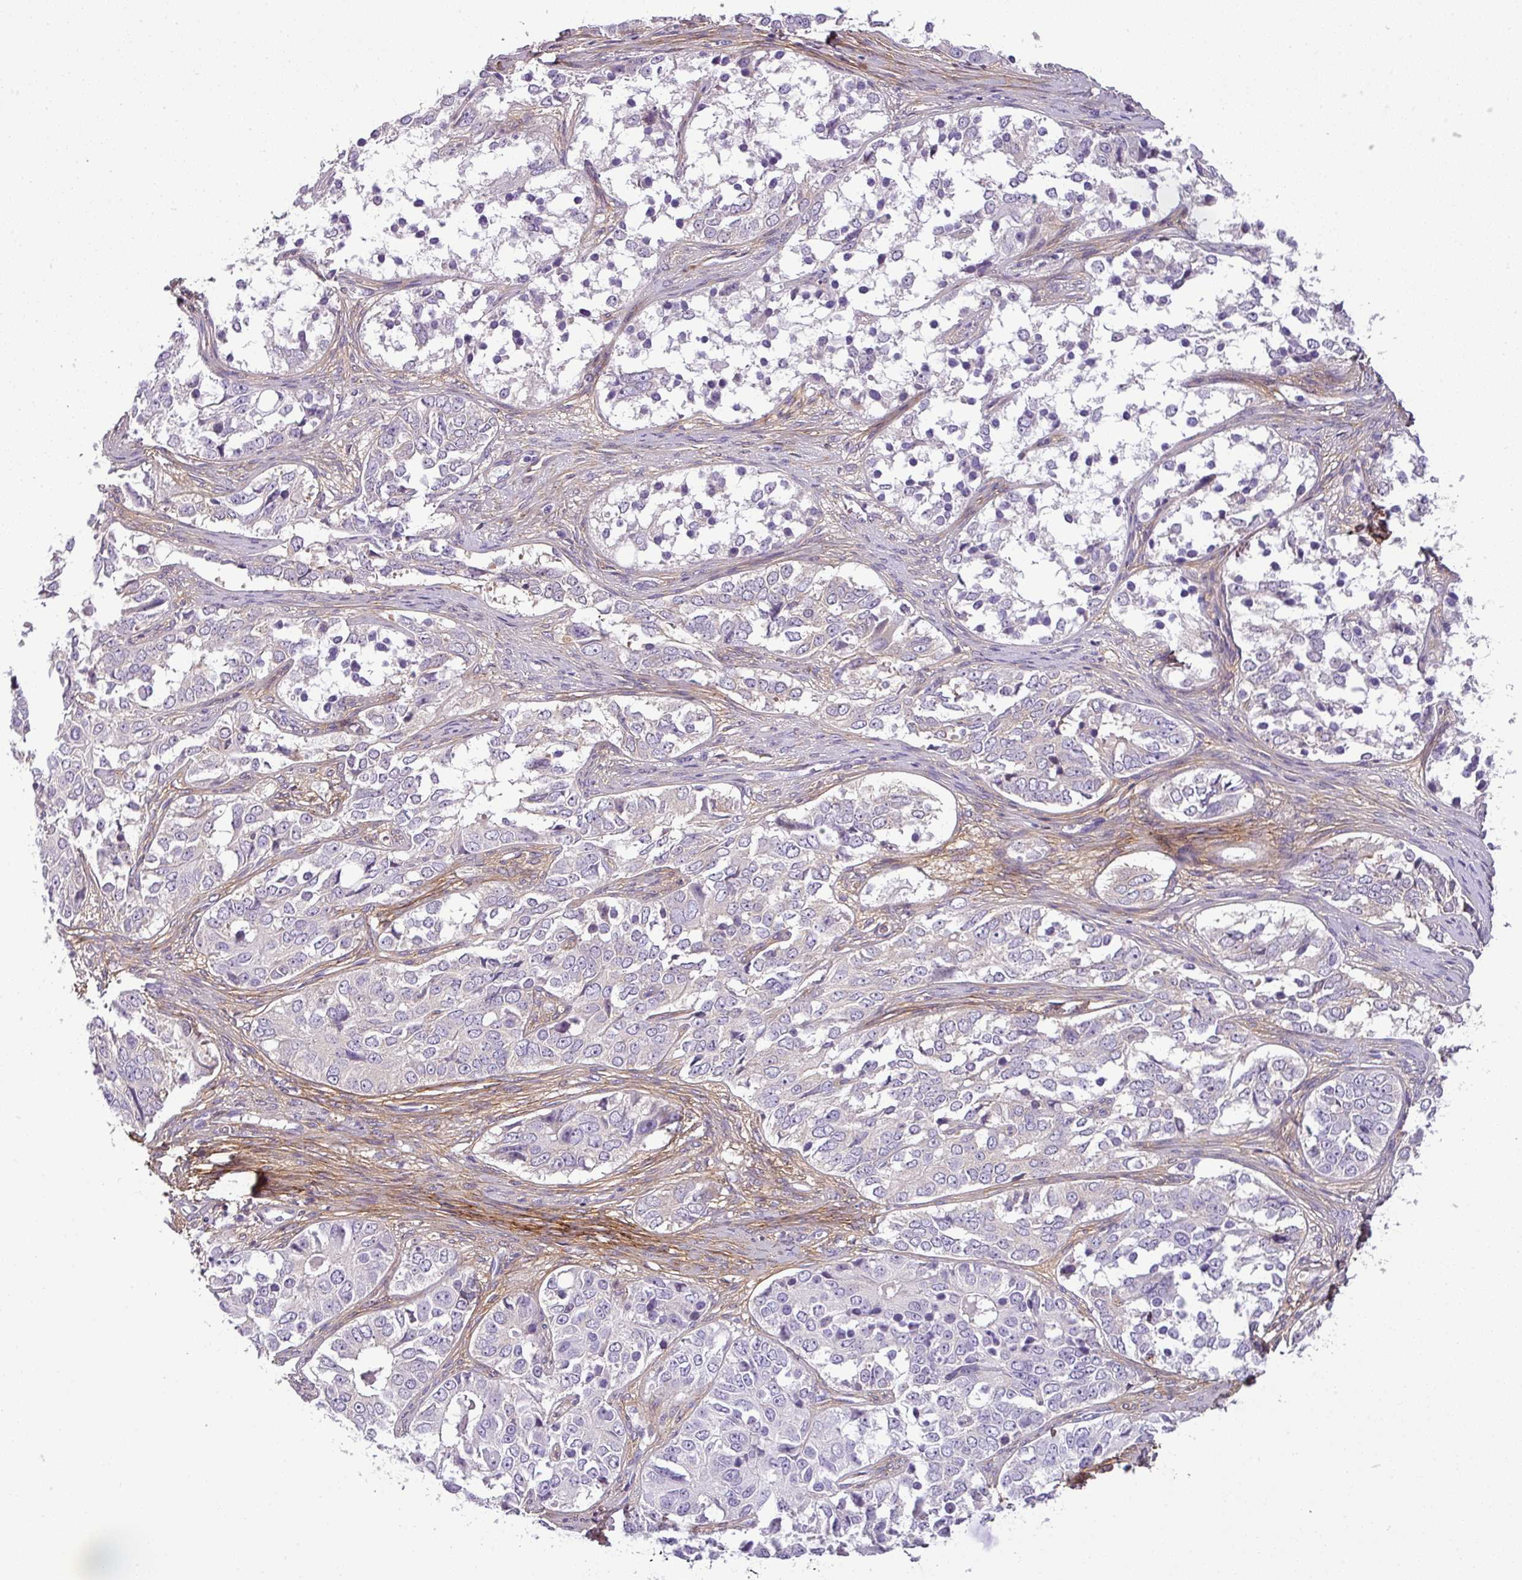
{"staining": {"intensity": "negative", "quantity": "none", "location": "none"}, "tissue": "ovarian cancer", "cell_type": "Tumor cells", "image_type": "cancer", "snomed": [{"axis": "morphology", "description": "Carcinoma, endometroid"}, {"axis": "topography", "description": "Ovary"}], "caption": "The photomicrograph reveals no significant staining in tumor cells of ovarian endometroid carcinoma.", "gene": "PARD6G", "patient": {"sex": "female", "age": 51}}